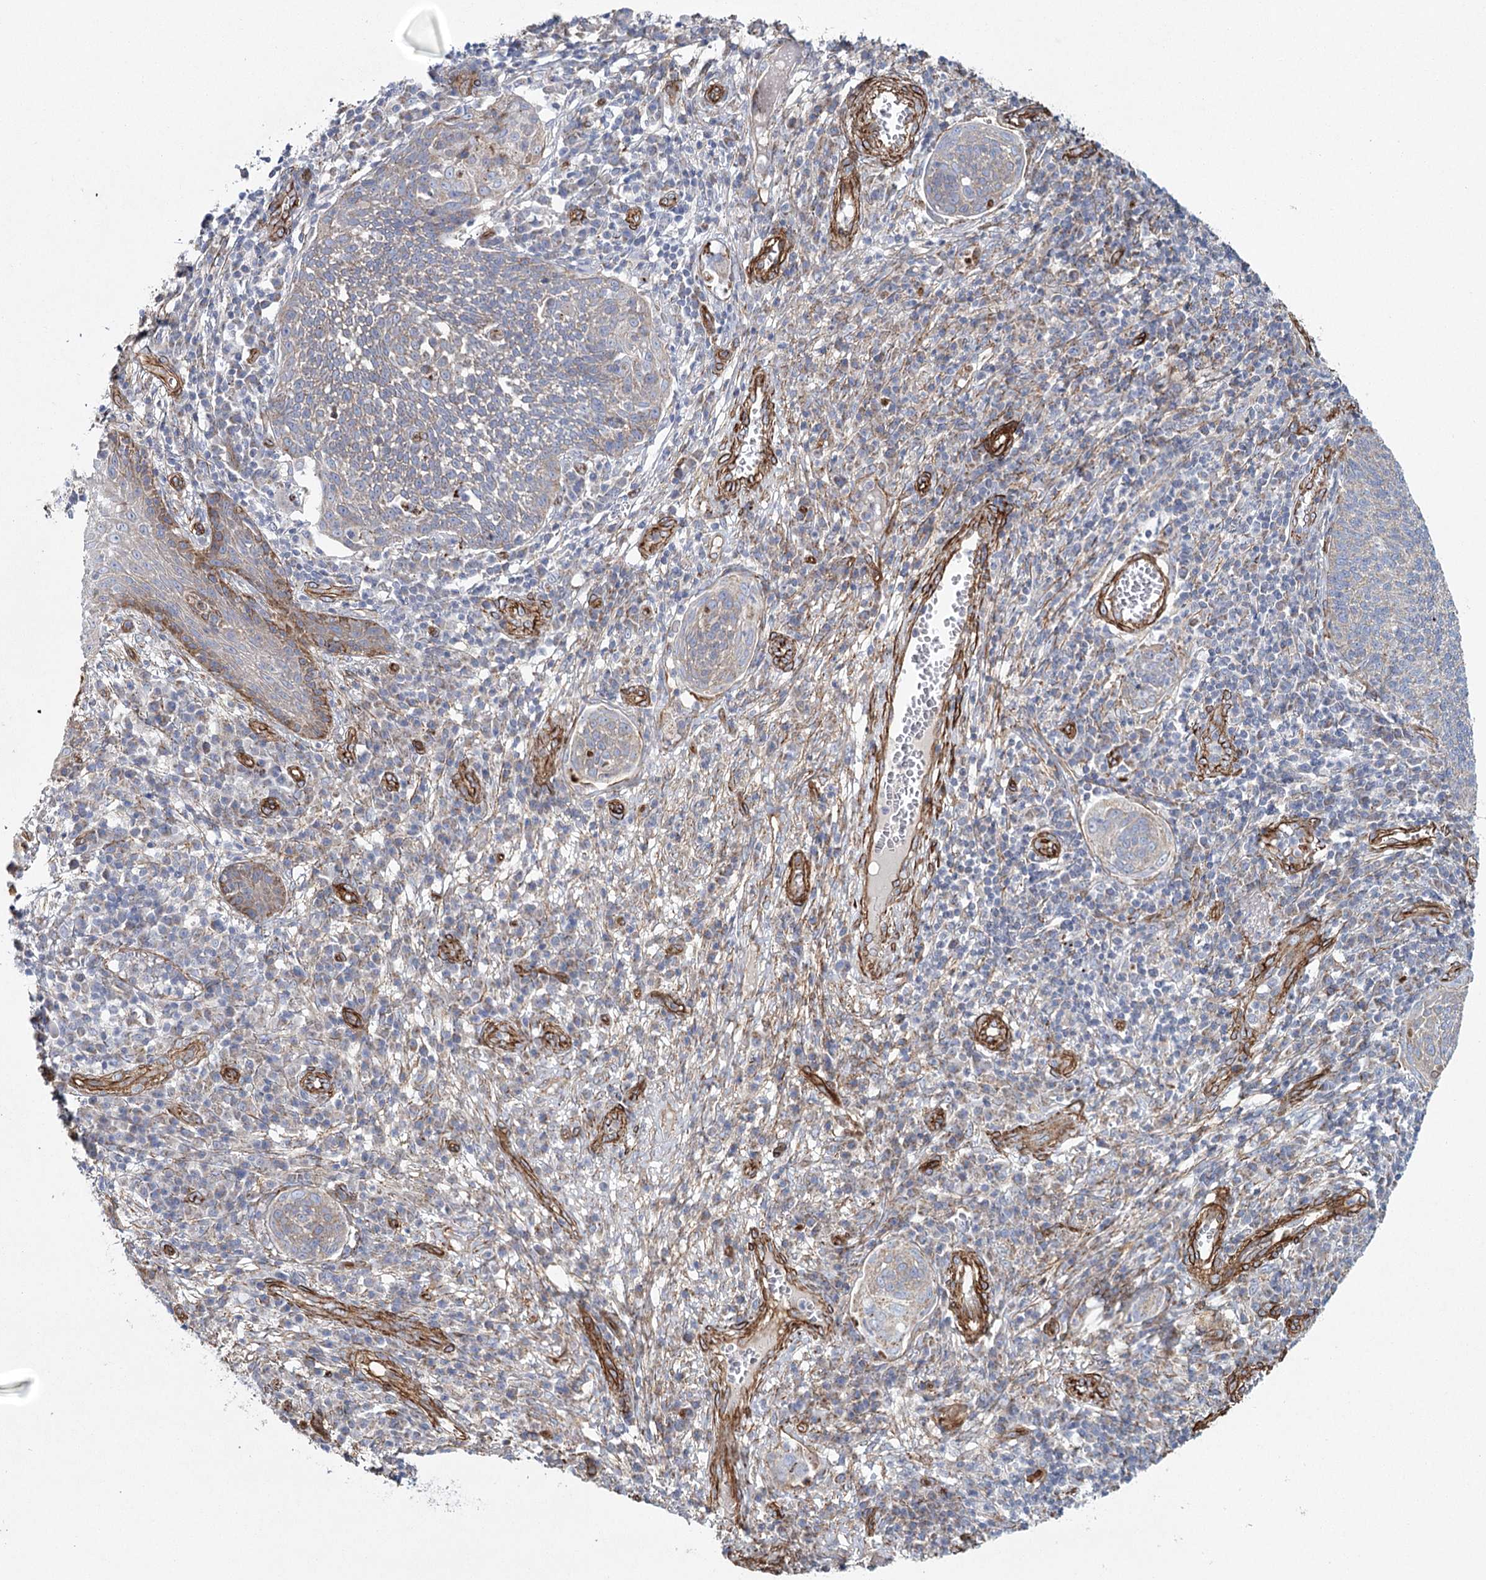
{"staining": {"intensity": "weak", "quantity": "25%-75%", "location": "cytoplasmic/membranous"}, "tissue": "cervical cancer", "cell_type": "Tumor cells", "image_type": "cancer", "snomed": [{"axis": "morphology", "description": "Squamous cell carcinoma, NOS"}, {"axis": "topography", "description": "Cervix"}], "caption": "Protein staining of cervical cancer tissue demonstrates weak cytoplasmic/membranous positivity in approximately 25%-75% of tumor cells.", "gene": "TMEM164", "patient": {"sex": "female", "age": 34}}